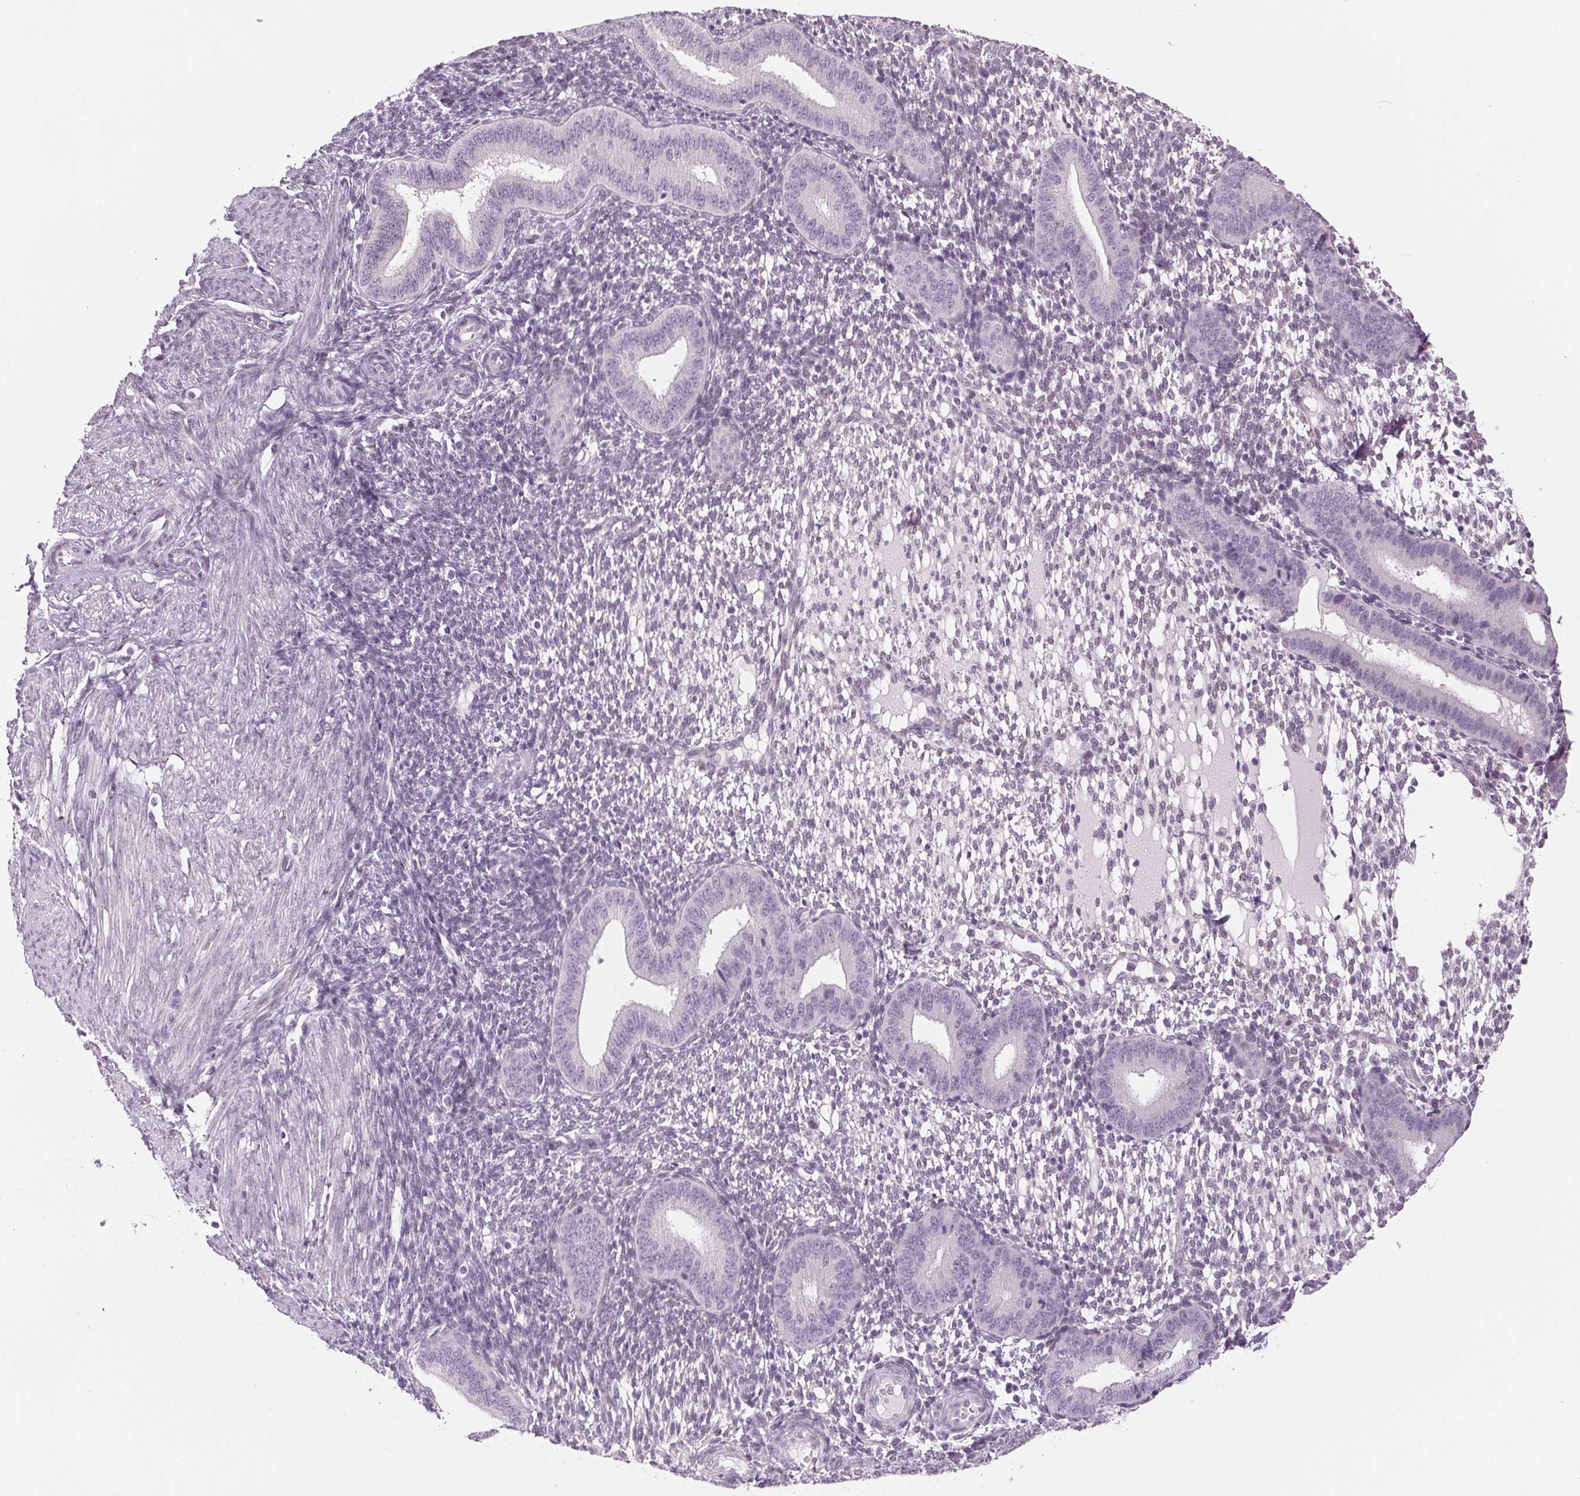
{"staining": {"intensity": "negative", "quantity": "none", "location": "none"}, "tissue": "endometrium", "cell_type": "Cells in endometrial stroma", "image_type": "normal", "snomed": [{"axis": "morphology", "description": "Normal tissue, NOS"}, {"axis": "topography", "description": "Endometrium"}], "caption": "This is an immunohistochemistry (IHC) image of normal human endometrium. There is no staining in cells in endometrial stroma.", "gene": "DNAJC6", "patient": {"sex": "female", "age": 40}}